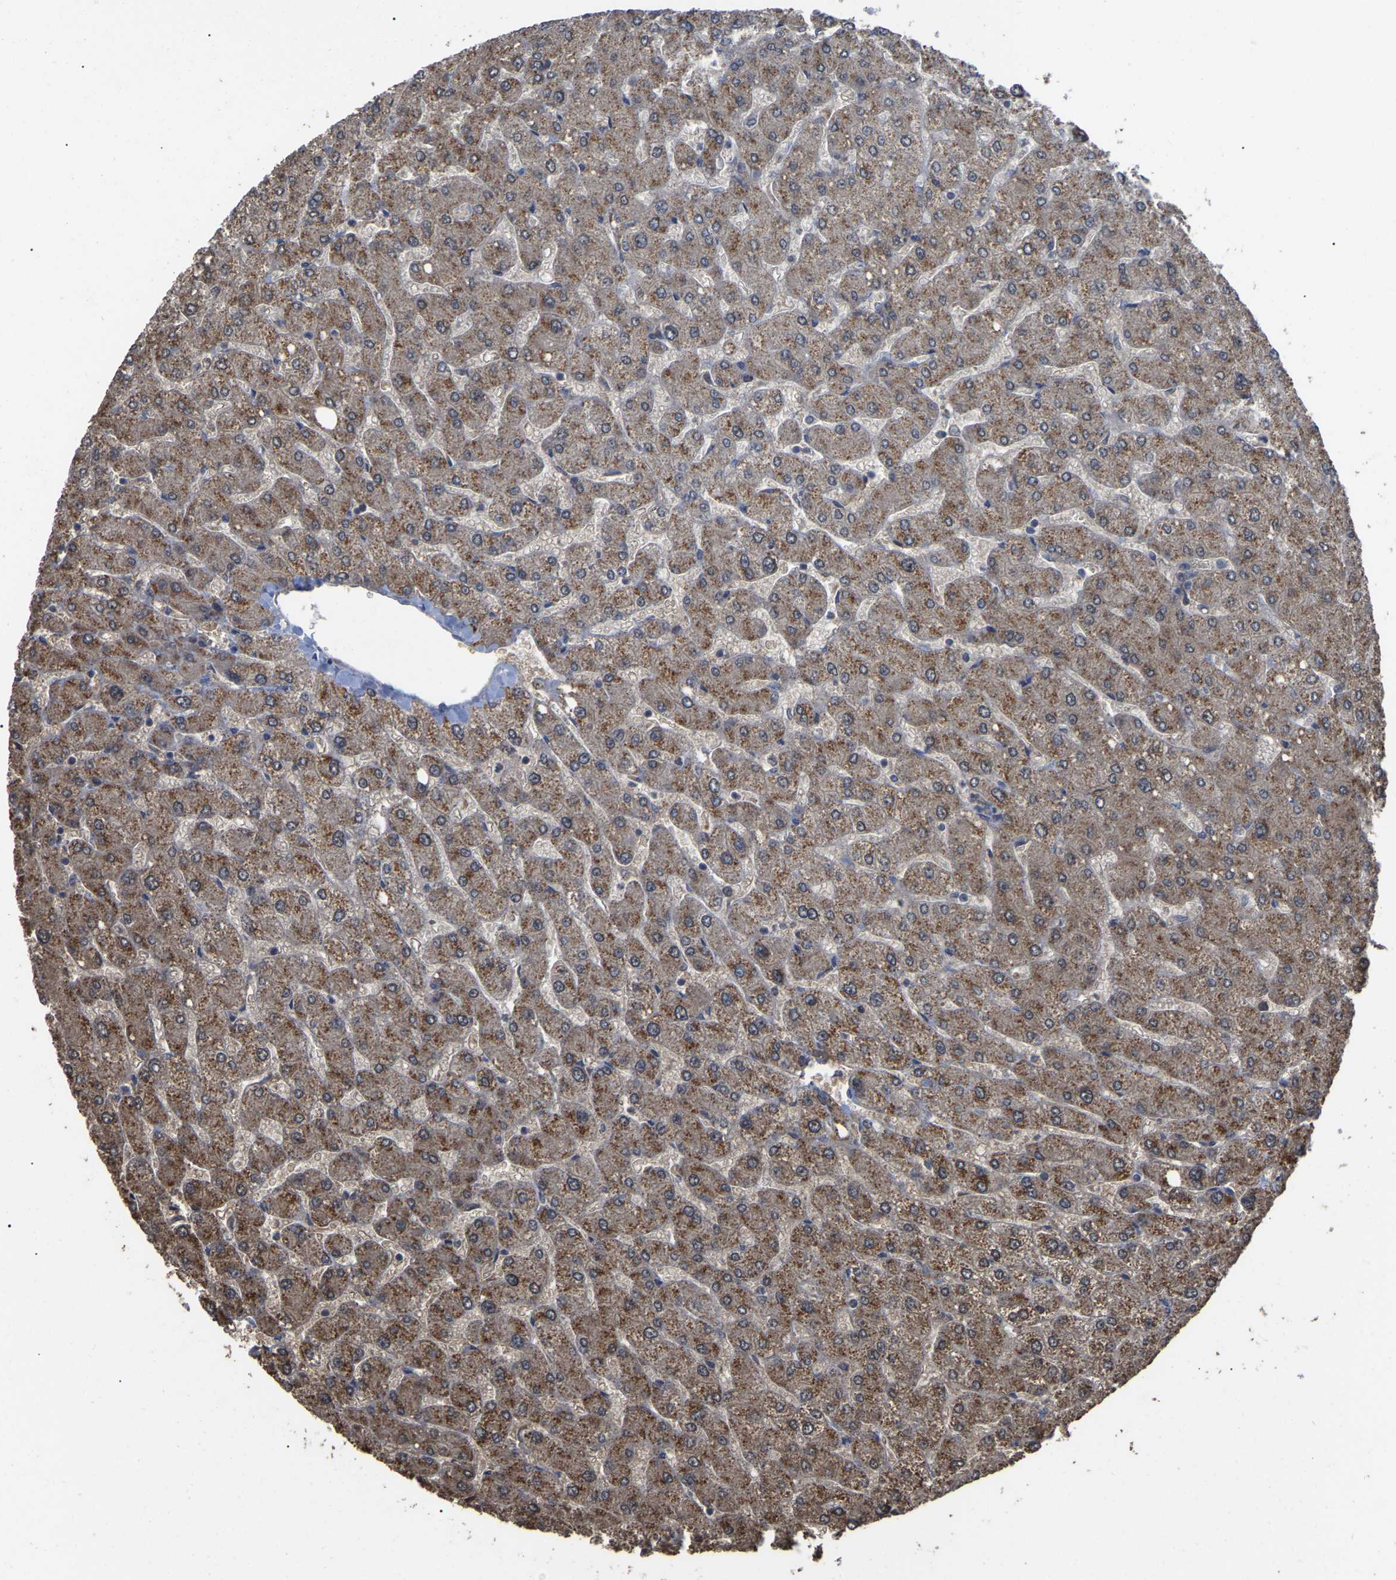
{"staining": {"intensity": "weak", "quantity": ">75%", "location": "cytoplasmic/membranous"}, "tissue": "liver", "cell_type": "Cholangiocytes", "image_type": "normal", "snomed": [{"axis": "morphology", "description": "Normal tissue, NOS"}, {"axis": "topography", "description": "Liver"}], "caption": "DAB (3,3'-diaminobenzidine) immunohistochemical staining of unremarkable liver reveals weak cytoplasmic/membranous protein positivity in approximately >75% of cholangiocytes.", "gene": "FAM161B", "patient": {"sex": "male", "age": 55}}